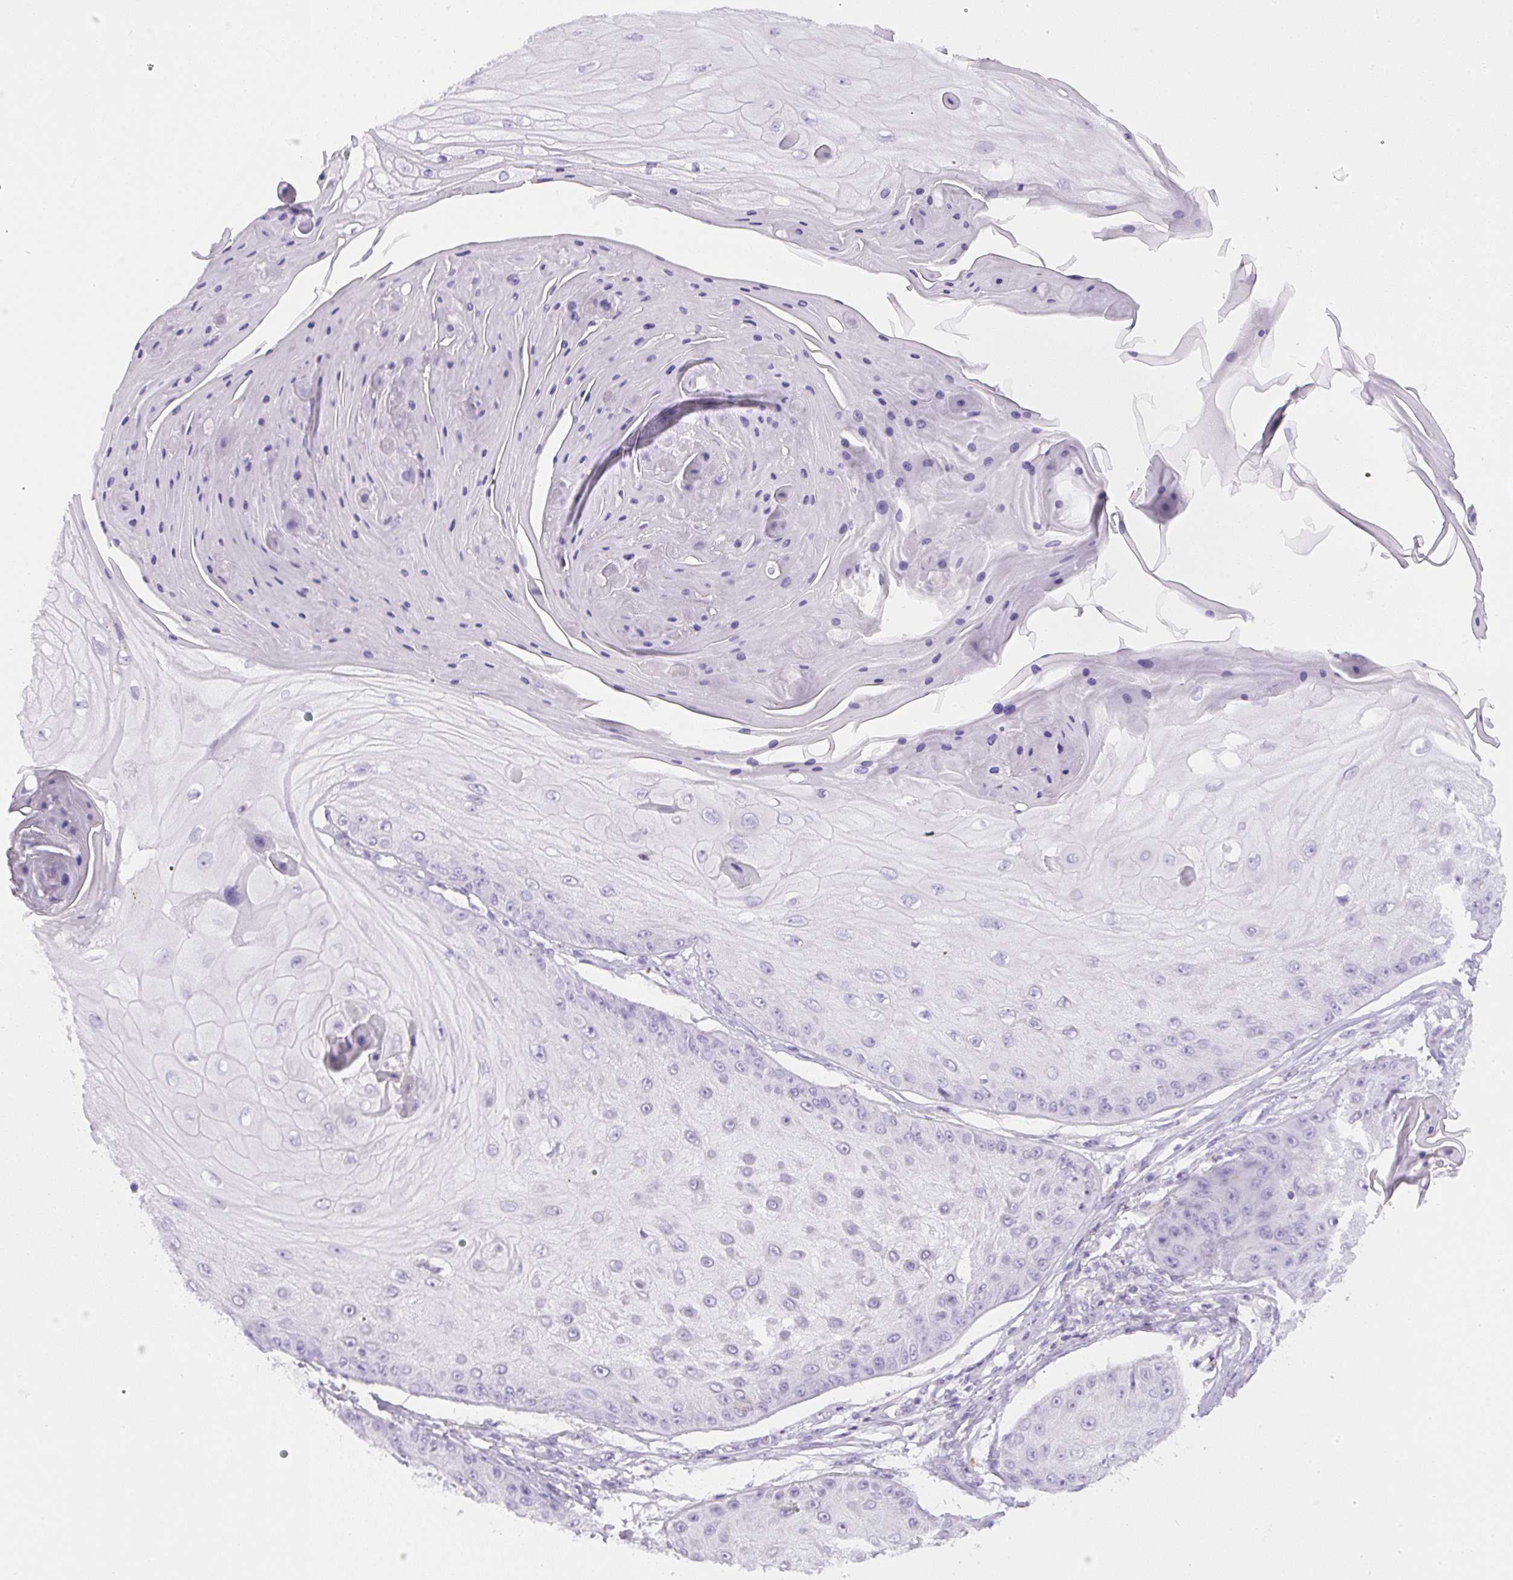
{"staining": {"intensity": "negative", "quantity": "none", "location": "none"}, "tissue": "skin cancer", "cell_type": "Tumor cells", "image_type": "cancer", "snomed": [{"axis": "morphology", "description": "Squamous cell carcinoma, NOS"}, {"axis": "topography", "description": "Skin"}], "caption": "Immunohistochemistry of skin cancer (squamous cell carcinoma) reveals no positivity in tumor cells. (Immunohistochemistry, brightfield microscopy, high magnification).", "gene": "PIP5KL1", "patient": {"sex": "male", "age": 70}}